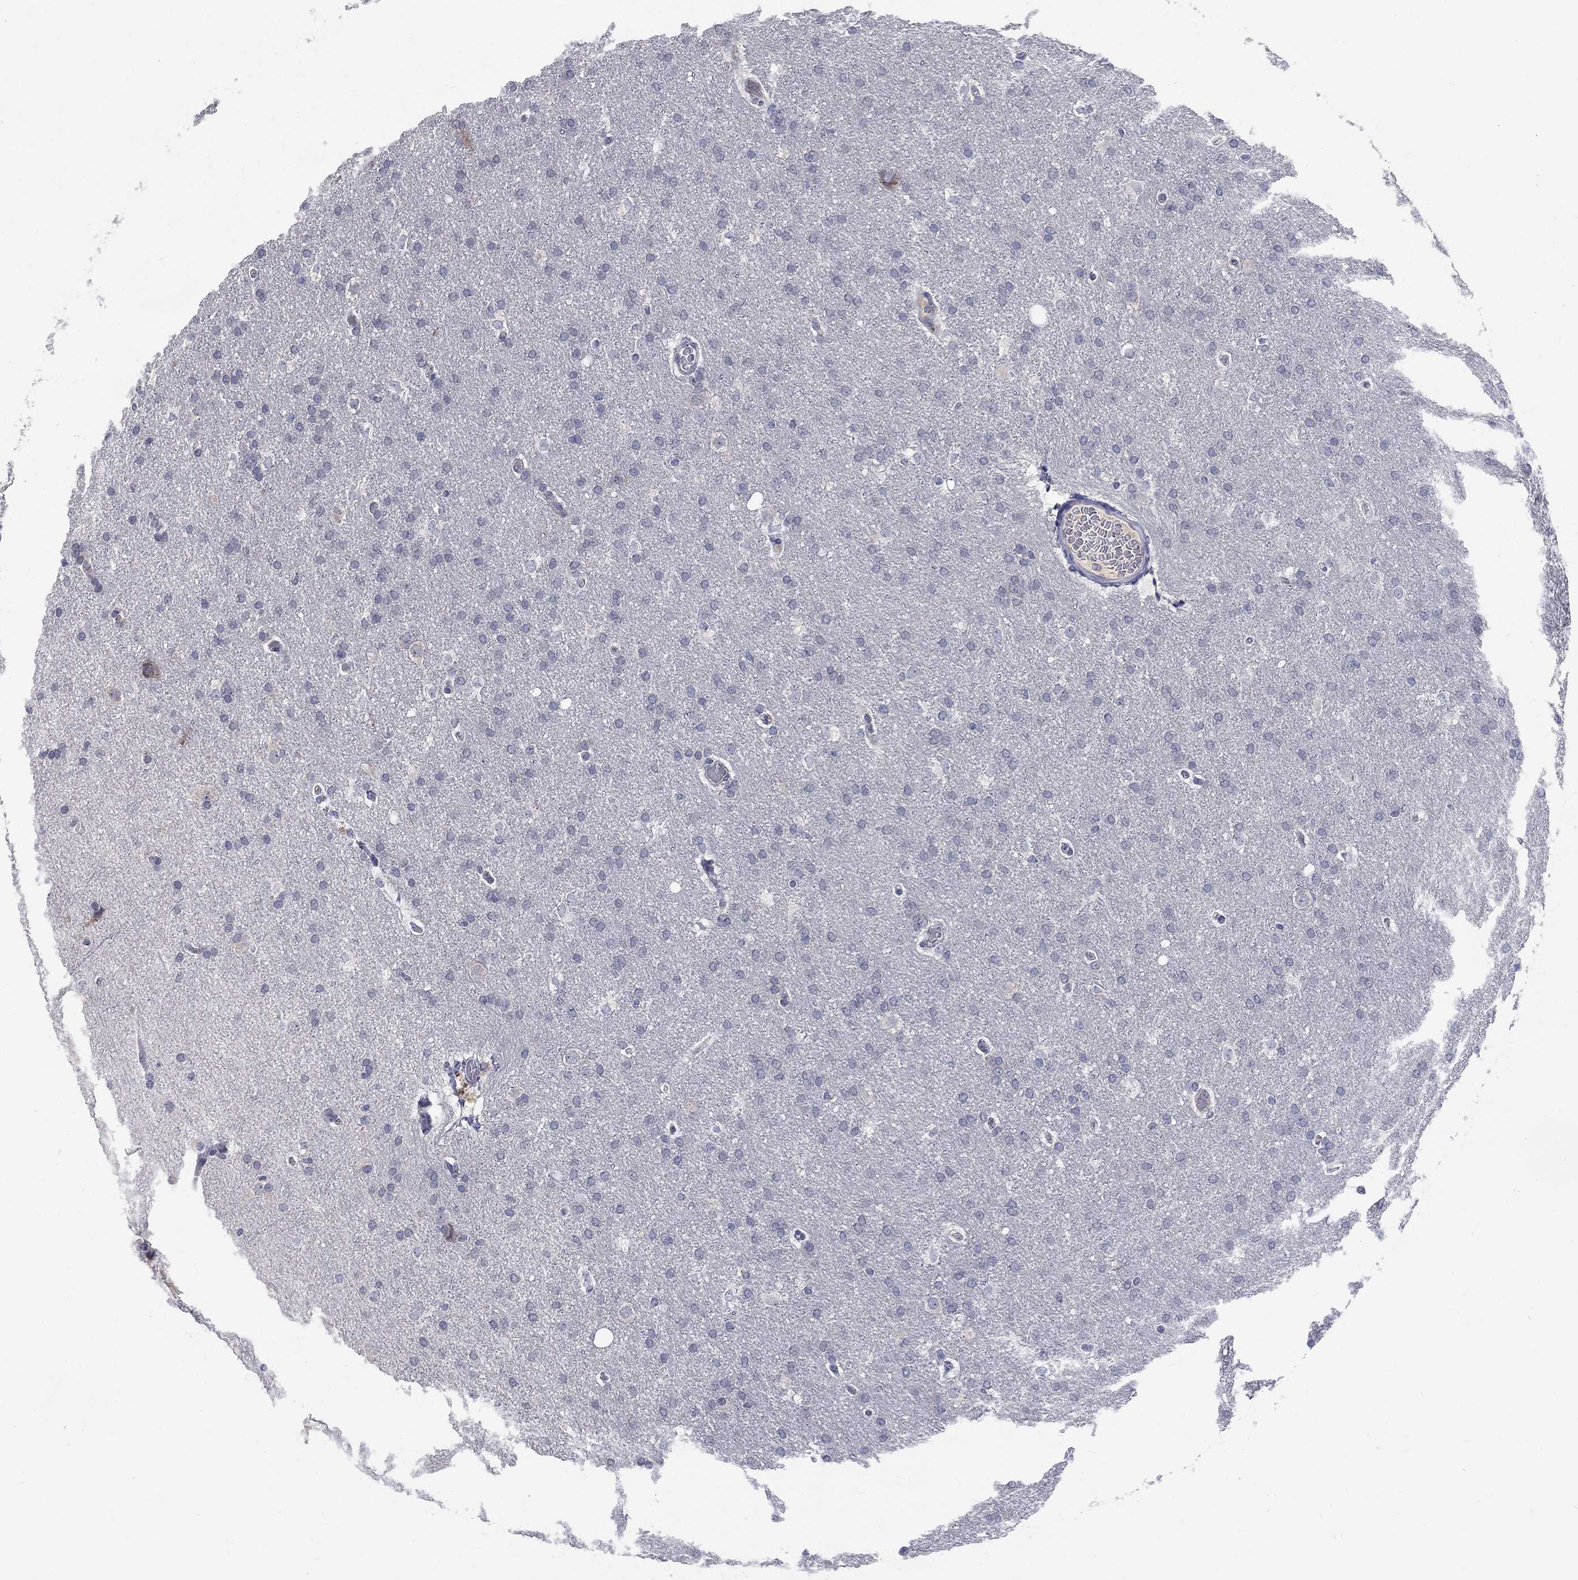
{"staining": {"intensity": "negative", "quantity": "none", "location": "none"}, "tissue": "glioma", "cell_type": "Tumor cells", "image_type": "cancer", "snomed": [{"axis": "morphology", "description": "Glioma, malignant, Low grade"}, {"axis": "topography", "description": "Brain"}], "caption": "IHC photomicrograph of neoplastic tissue: low-grade glioma (malignant) stained with DAB (3,3'-diaminobenzidine) reveals no significant protein expression in tumor cells. (IHC, brightfield microscopy, high magnification).", "gene": "PANK3", "patient": {"sex": "female", "age": 37}}